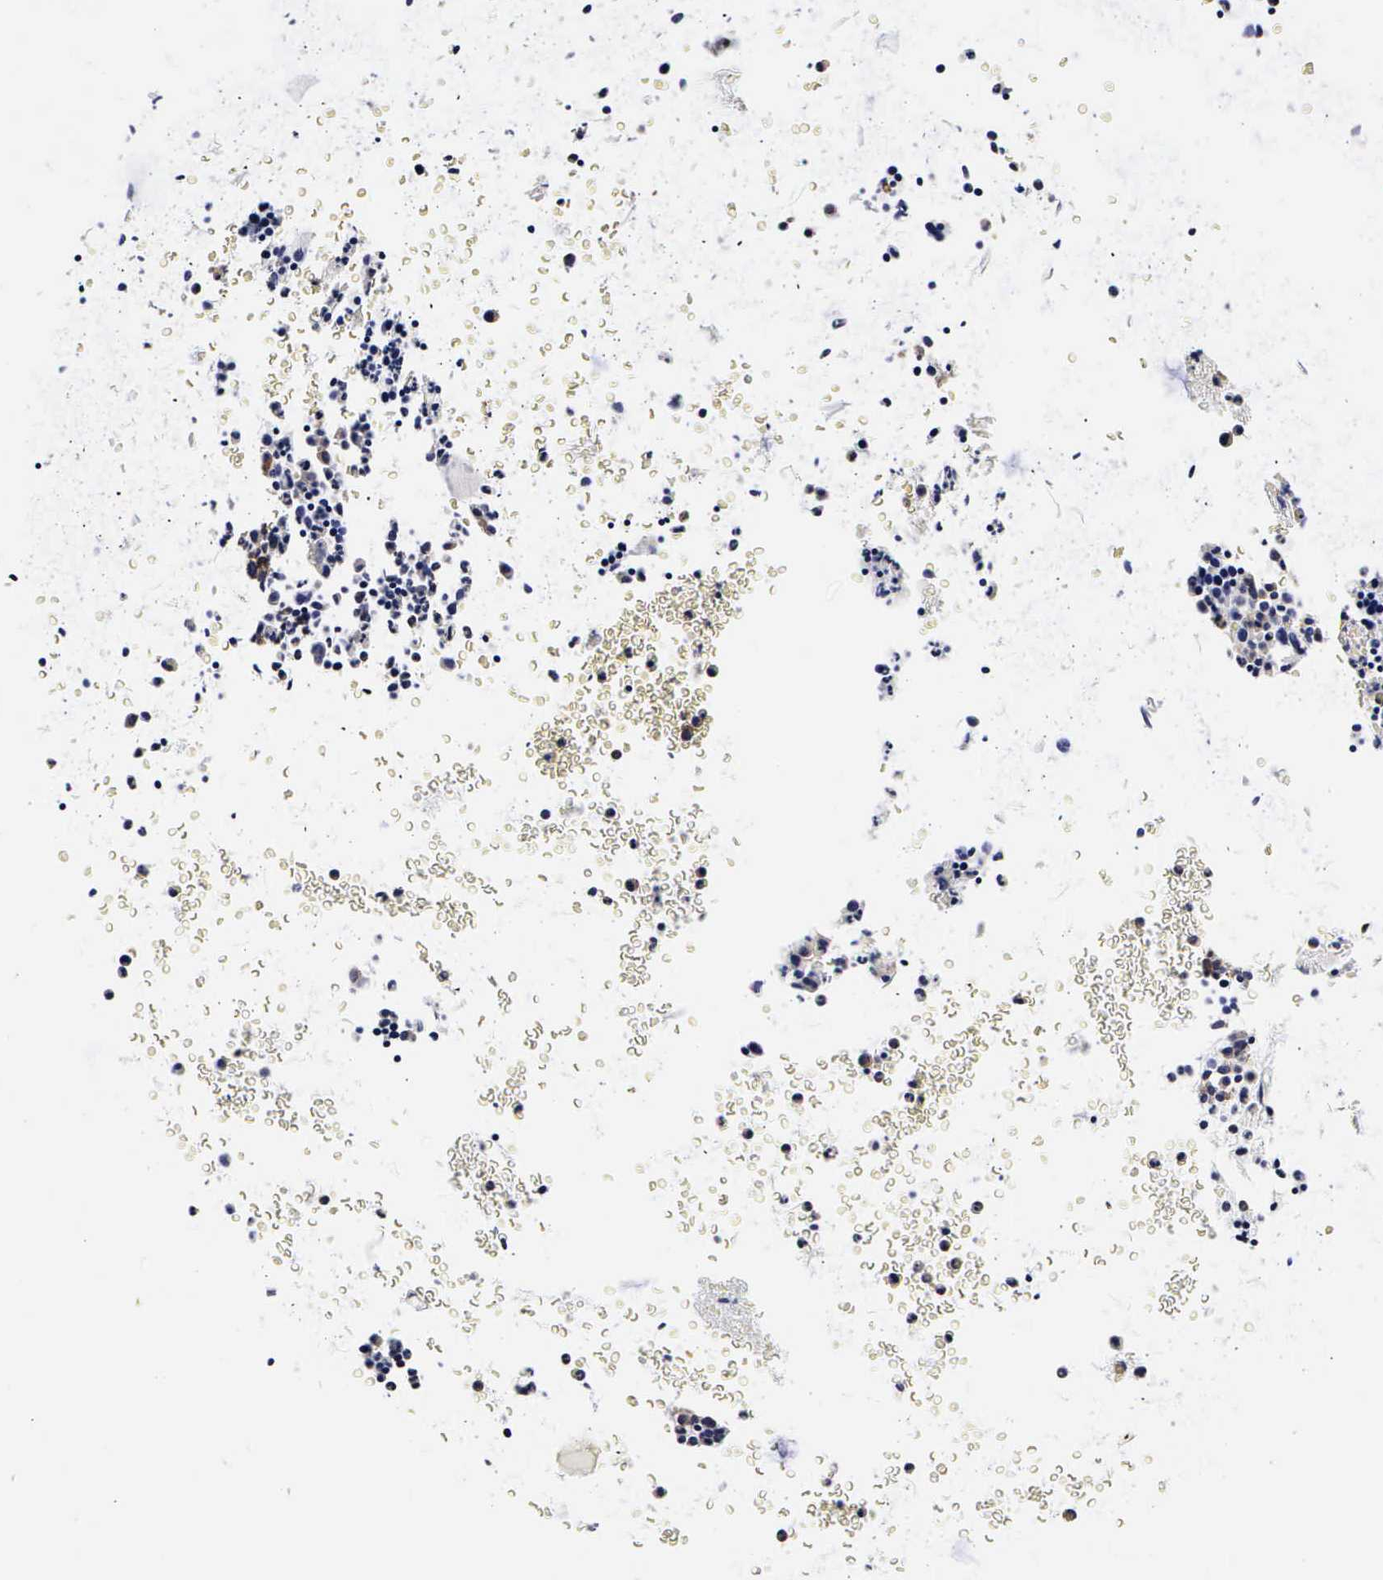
{"staining": {"intensity": "moderate", "quantity": "<25%", "location": "cytoplasmic/membranous"}, "tissue": "bone marrow", "cell_type": "Hematopoietic cells", "image_type": "normal", "snomed": [{"axis": "morphology", "description": "Normal tissue, NOS"}, {"axis": "topography", "description": "Bone marrow"}], "caption": "The histopathology image reveals immunohistochemical staining of unremarkable bone marrow. There is moderate cytoplasmic/membranous staining is present in approximately <25% of hematopoietic cells.", "gene": "RNASE6", "patient": {"sex": "female", "age": 52}}